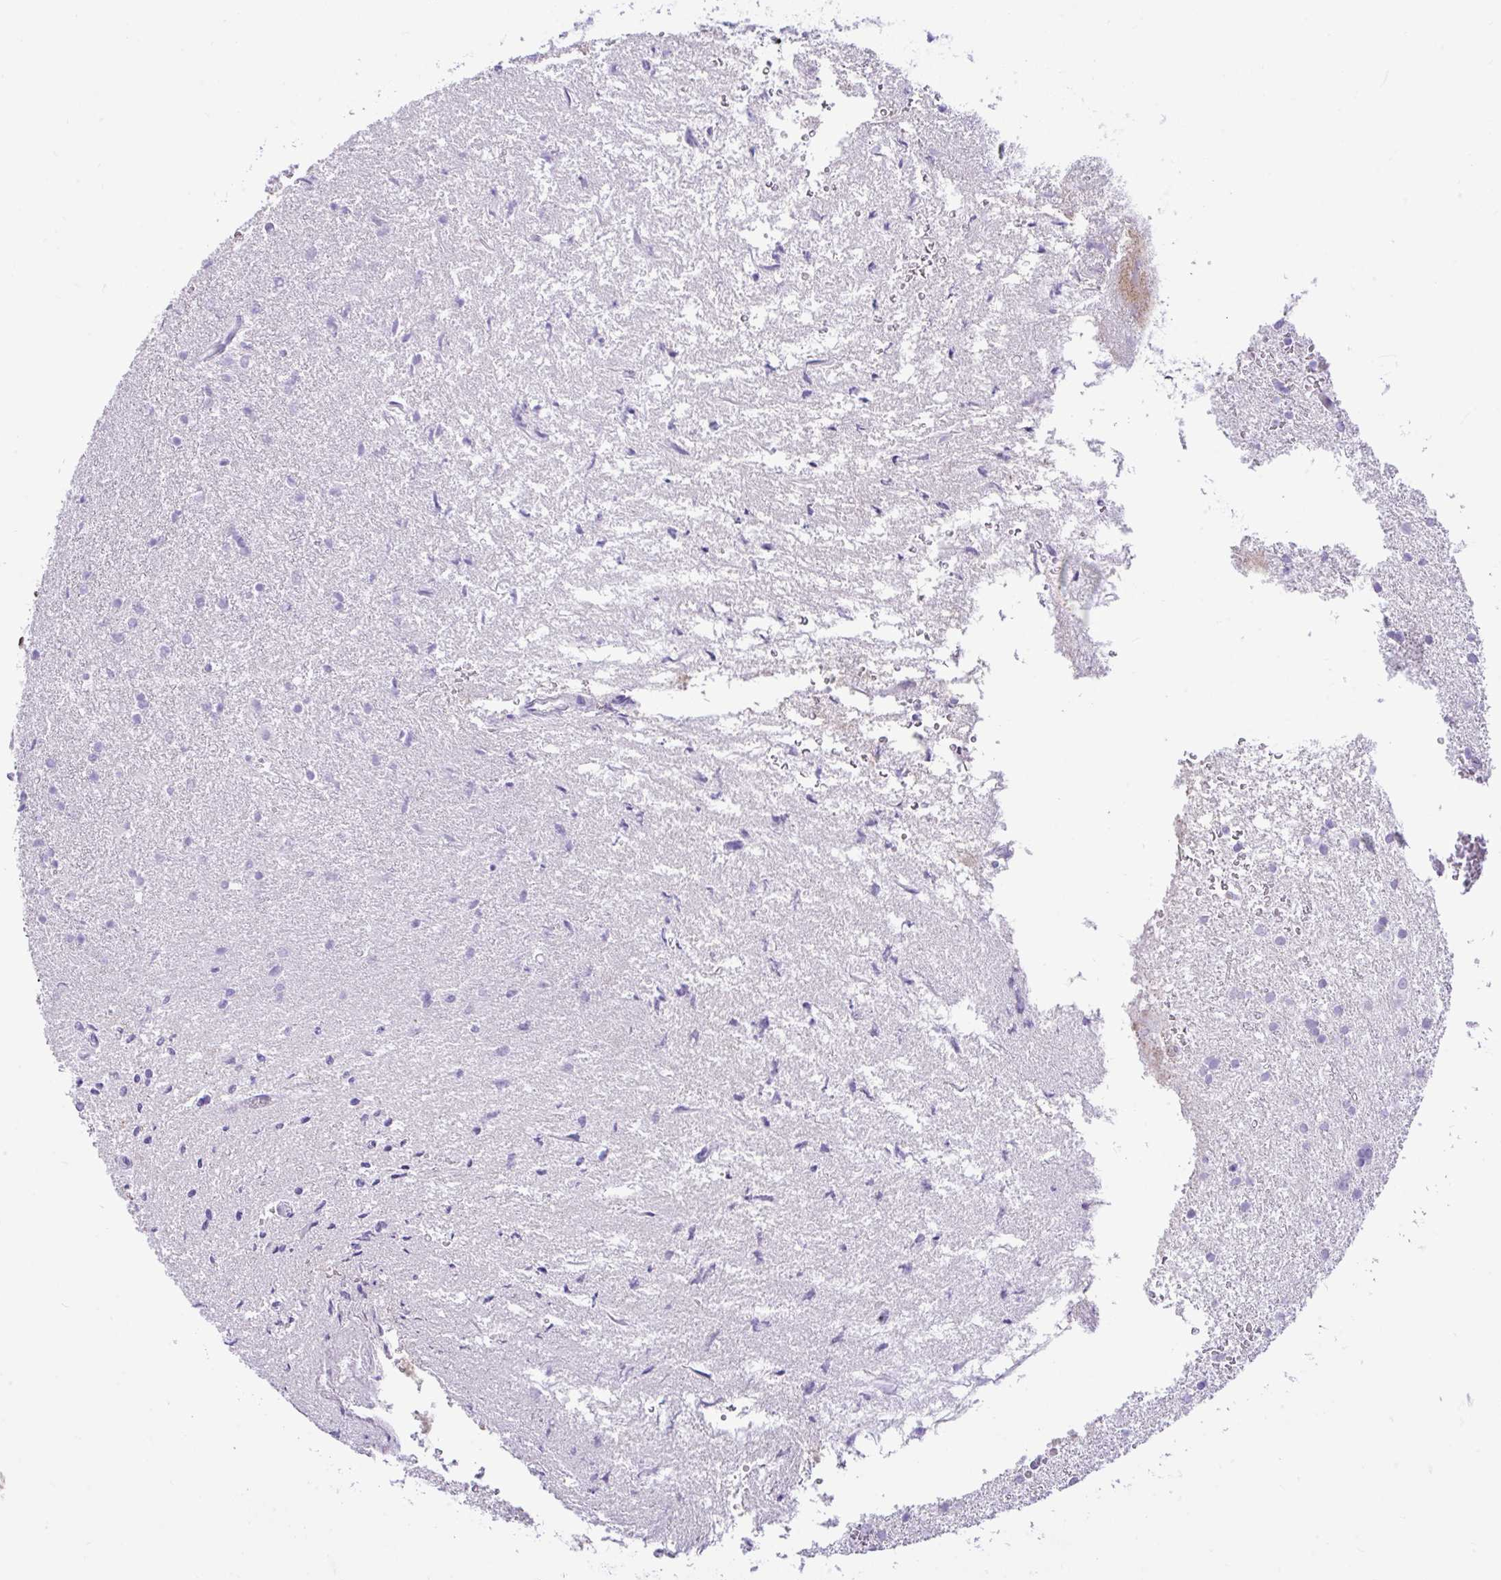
{"staining": {"intensity": "negative", "quantity": "none", "location": "none"}, "tissue": "glioma", "cell_type": "Tumor cells", "image_type": "cancer", "snomed": [{"axis": "morphology", "description": "Glioma, malignant, High grade"}, {"axis": "topography", "description": "Brain"}], "caption": "The IHC photomicrograph has no significant staining in tumor cells of glioma tissue. The staining was performed using DAB to visualize the protein expression in brown, while the nuclei were stained in blue with hematoxylin (Magnification: 20x).", "gene": "ZNF101", "patient": {"sex": "female", "age": 50}}